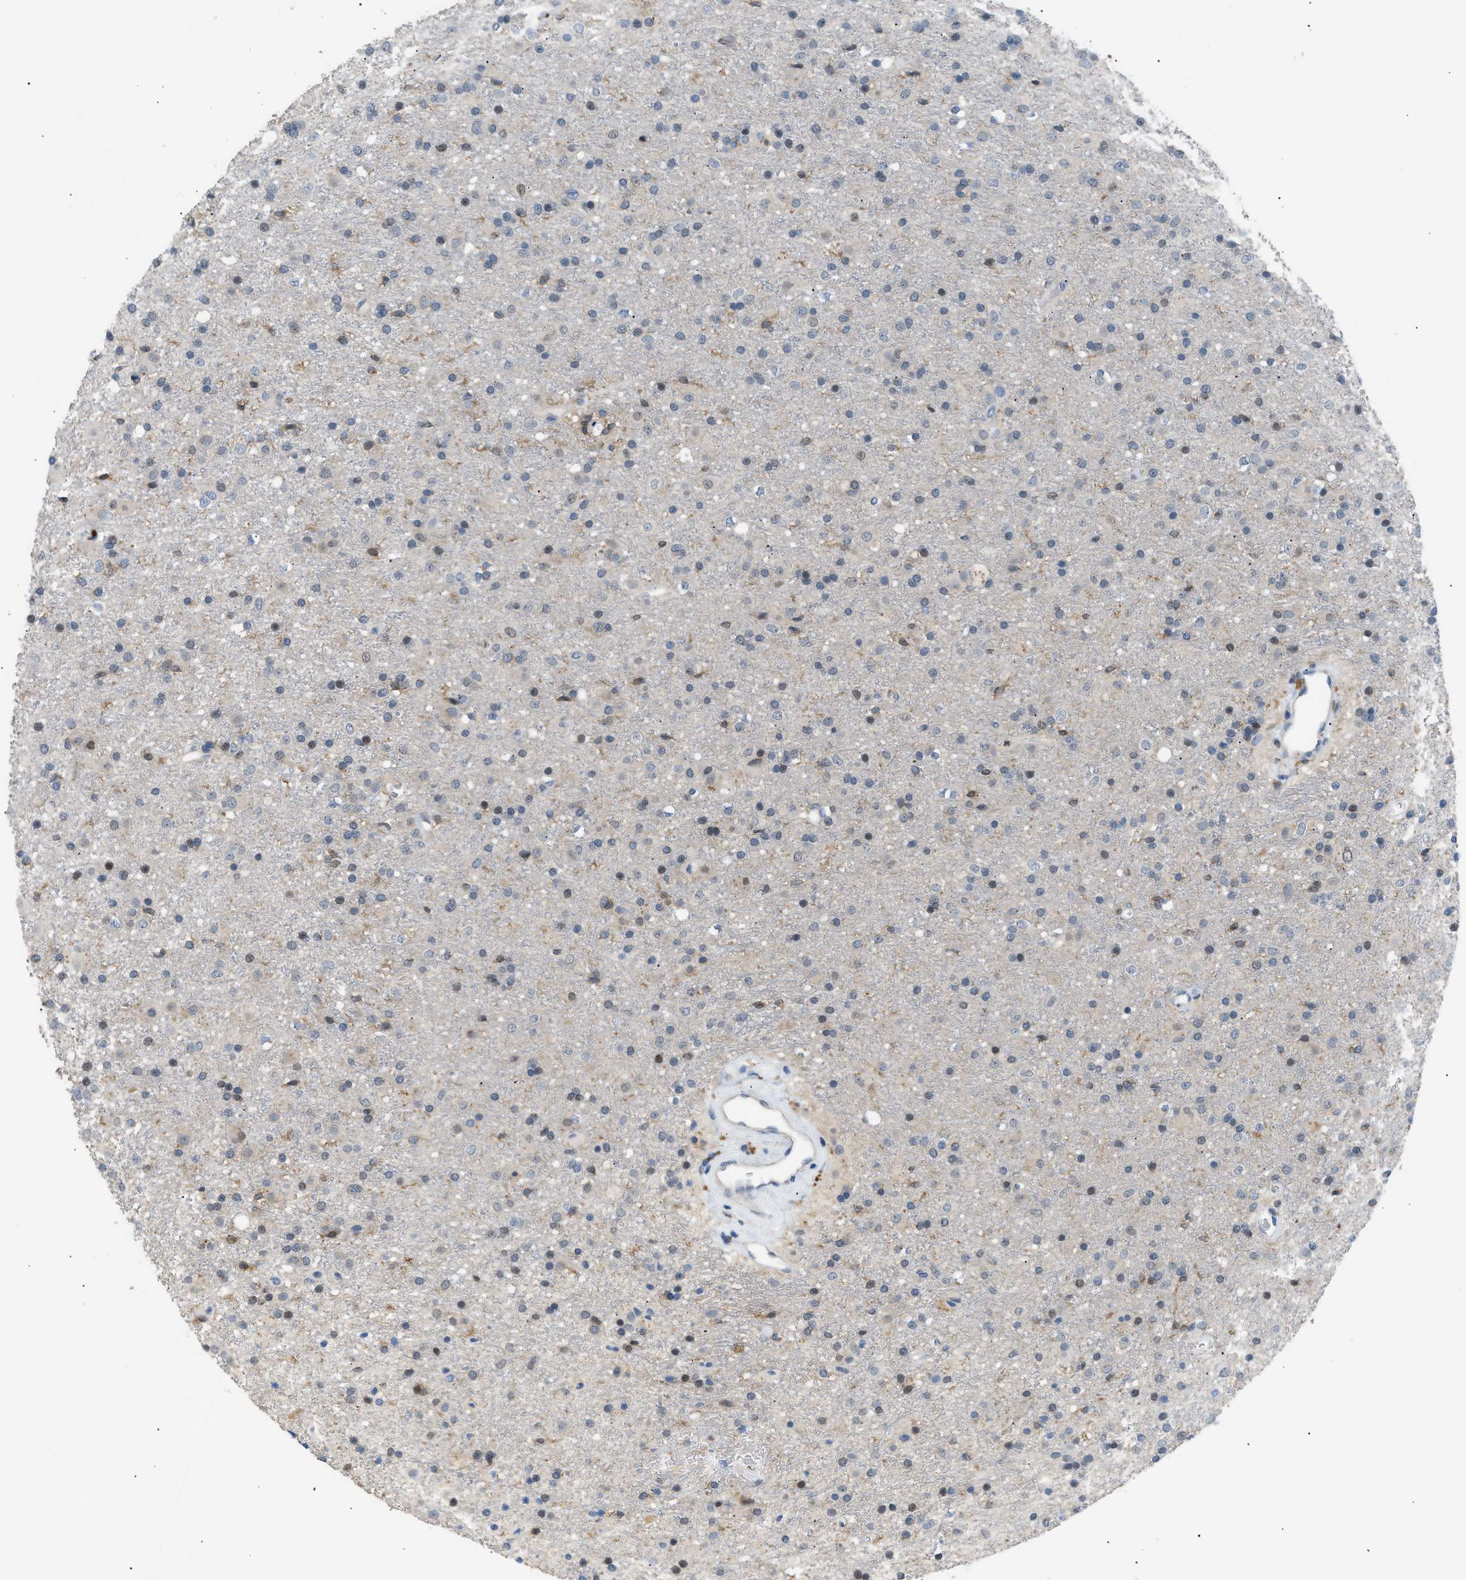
{"staining": {"intensity": "moderate", "quantity": "<25%", "location": "cytoplasmic/membranous,nuclear"}, "tissue": "glioma", "cell_type": "Tumor cells", "image_type": "cancer", "snomed": [{"axis": "morphology", "description": "Glioma, malignant, Low grade"}, {"axis": "topography", "description": "Brain"}], "caption": "Low-grade glioma (malignant) stained with immunohistochemistry (IHC) demonstrates moderate cytoplasmic/membranous and nuclear expression in about <25% of tumor cells.", "gene": "AKR1A1", "patient": {"sex": "male", "age": 65}}